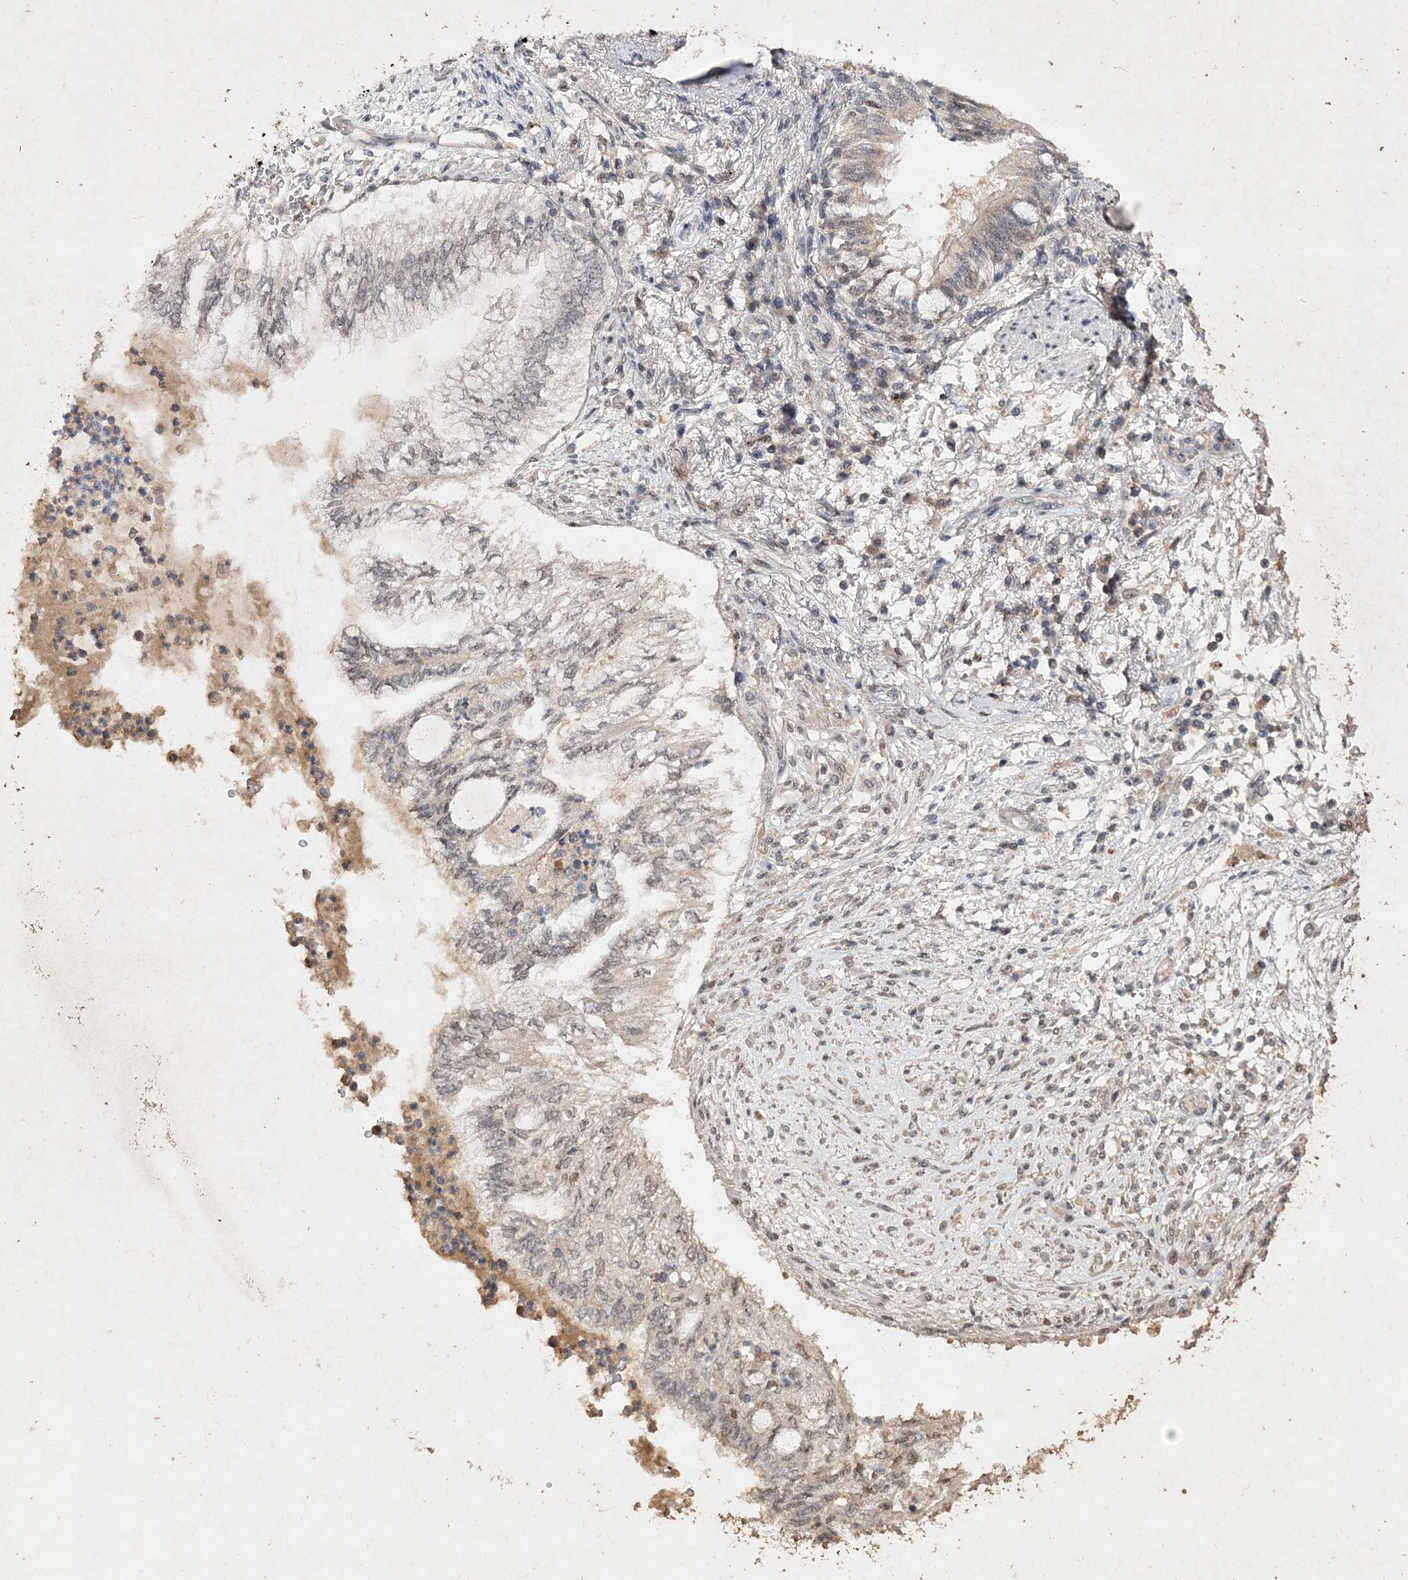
{"staining": {"intensity": "weak", "quantity": "<25%", "location": "nuclear"}, "tissue": "lung cancer", "cell_type": "Tumor cells", "image_type": "cancer", "snomed": [{"axis": "morphology", "description": "Adenocarcinoma, NOS"}, {"axis": "topography", "description": "Lung"}], "caption": "This is an immunohistochemistry (IHC) image of lung cancer. There is no expression in tumor cells.", "gene": "C3orf38", "patient": {"sex": "female", "age": 70}}